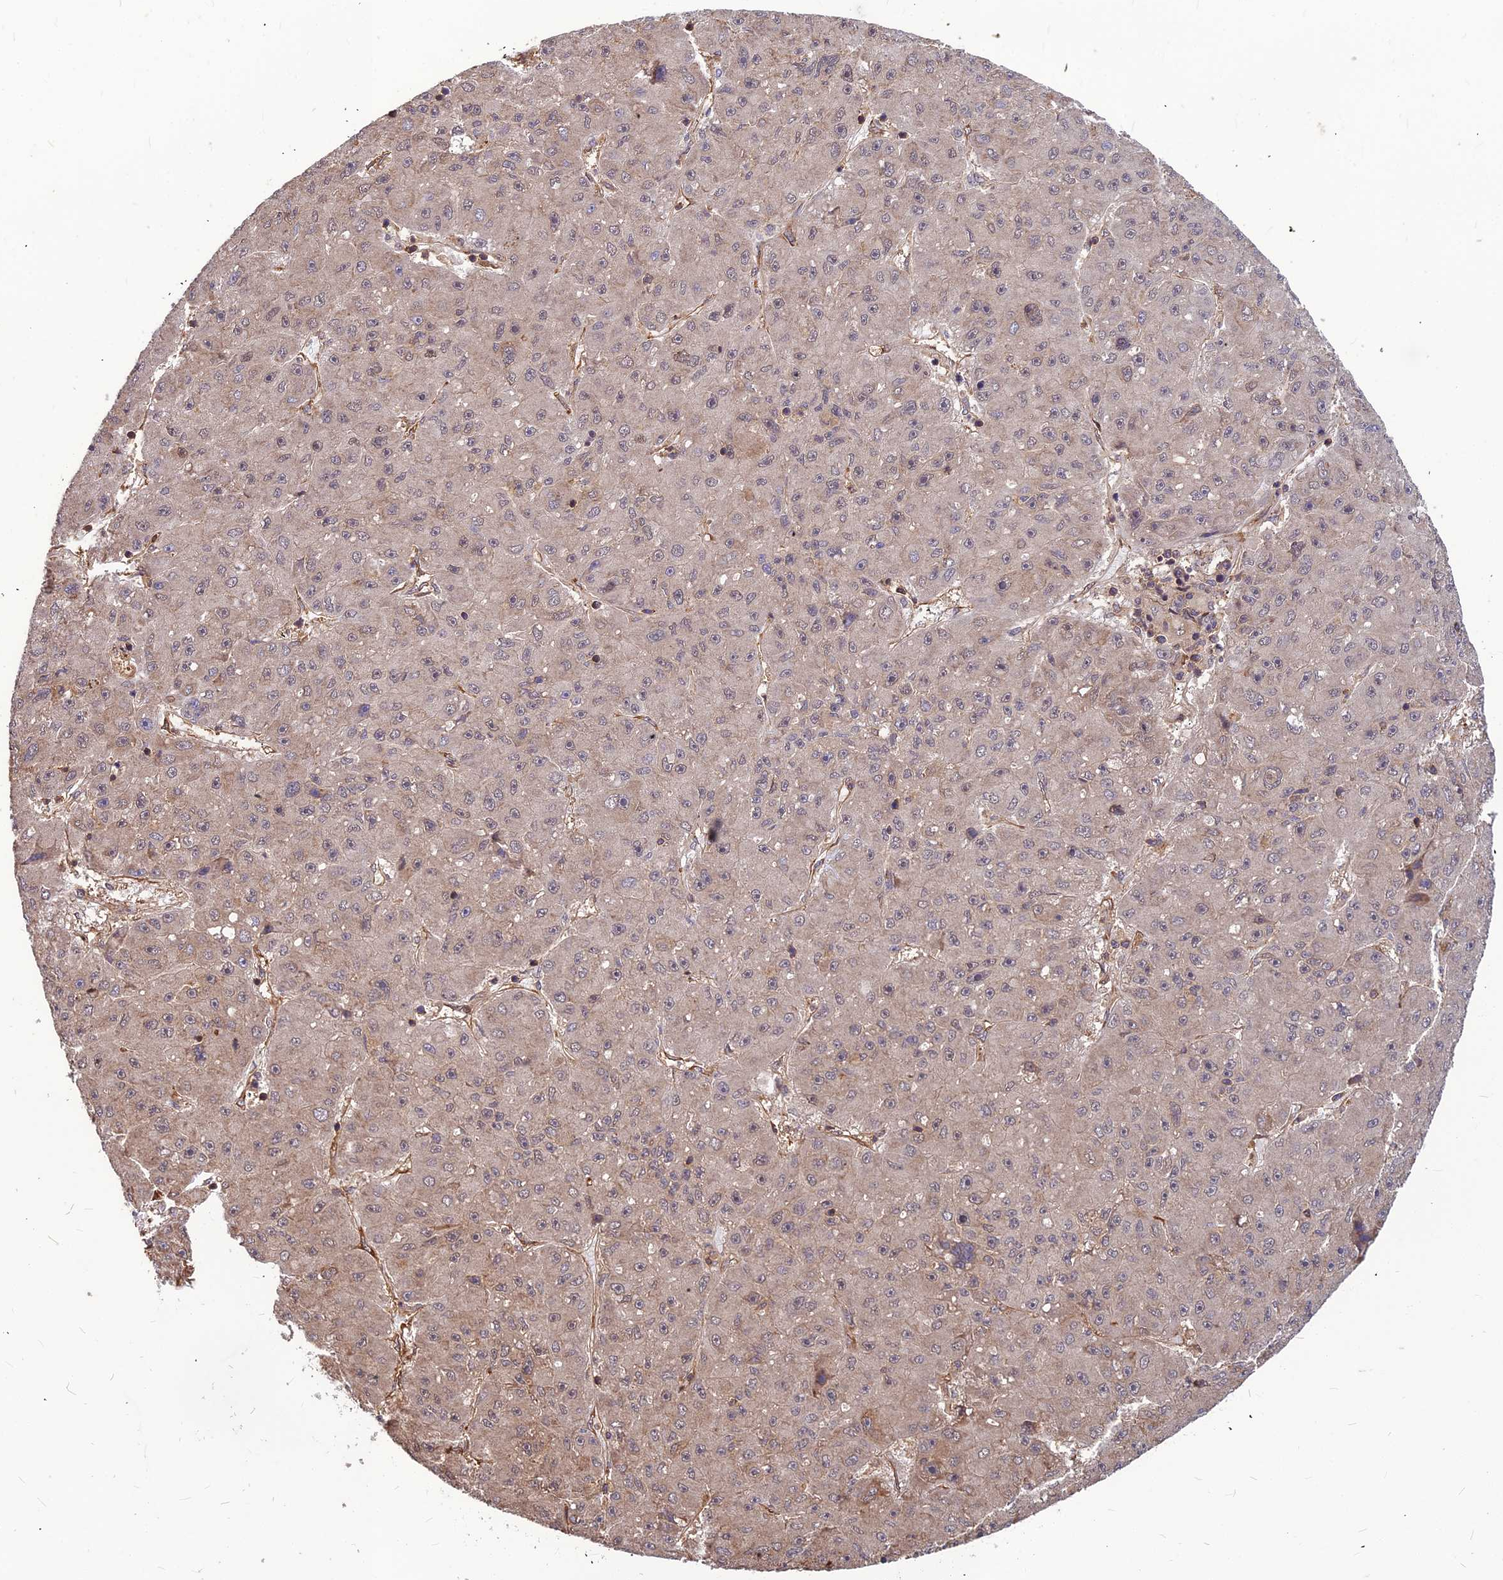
{"staining": {"intensity": "weak", "quantity": "25%-75%", "location": "cytoplasmic/membranous"}, "tissue": "liver cancer", "cell_type": "Tumor cells", "image_type": "cancer", "snomed": [{"axis": "morphology", "description": "Carcinoma, Hepatocellular, NOS"}, {"axis": "topography", "description": "Liver"}], "caption": "Protein staining of hepatocellular carcinoma (liver) tissue demonstrates weak cytoplasmic/membranous expression in approximately 25%-75% of tumor cells.", "gene": "ZNF467", "patient": {"sex": "male", "age": 67}}